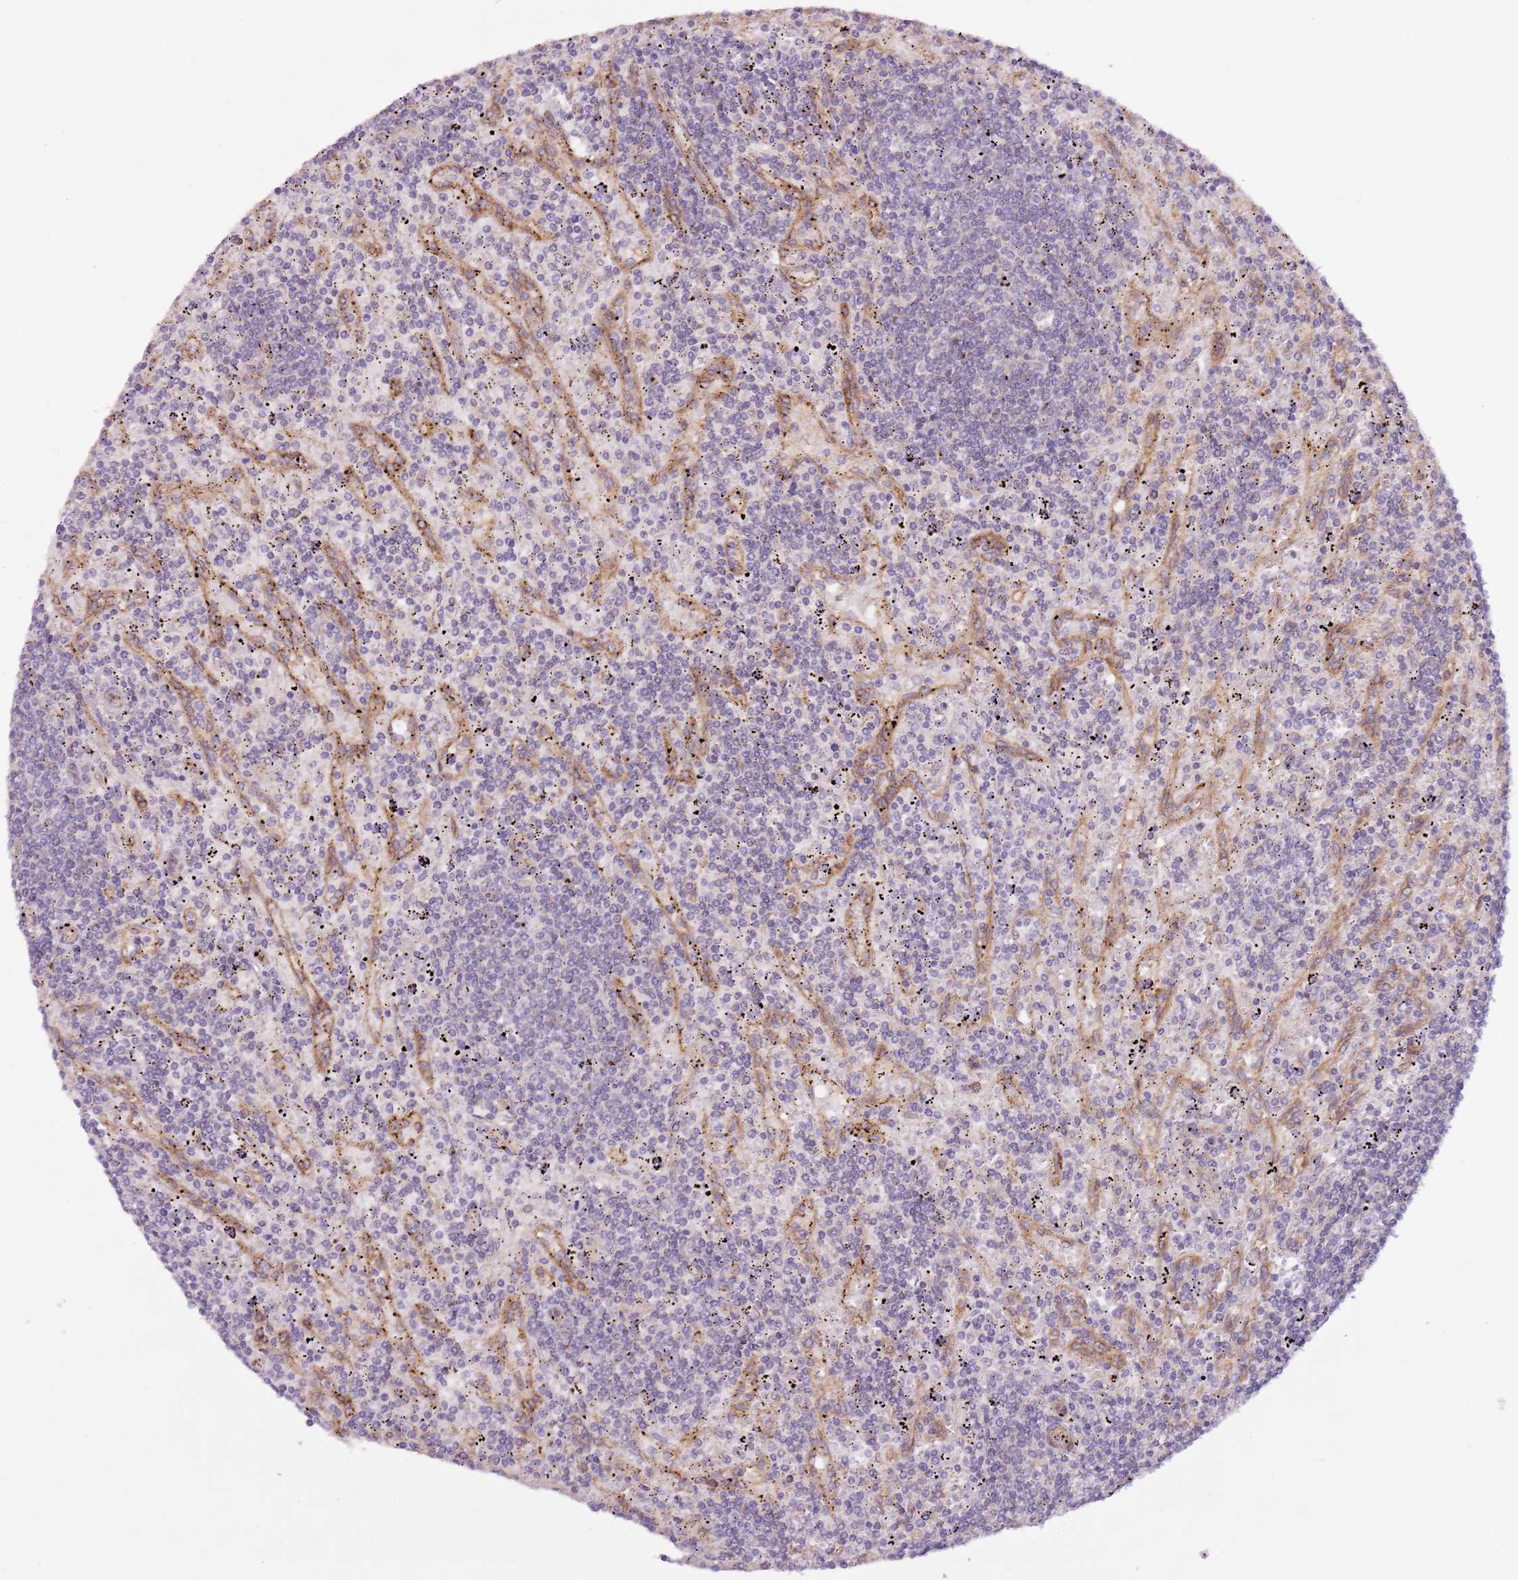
{"staining": {"intensity": "negative", "quantity": "none", "location": "none"}, "tissue": "lymphoma", "cell_type": "Tumor cells", "image_type": "cancer", "snomed": [{"axis": "morphology", "description": "Malignant lymphoma, non-Hodgkin's type, Low grade"}, {"axis": "topography", "description": "Spleen"}], "caption": "The image demonstrates no significant staining in tumor cells of low-grade malignant lymphoma, non-Hodgkin's type.", "gene": "MRO", "patient": {"sex": "male", "age": 76}}